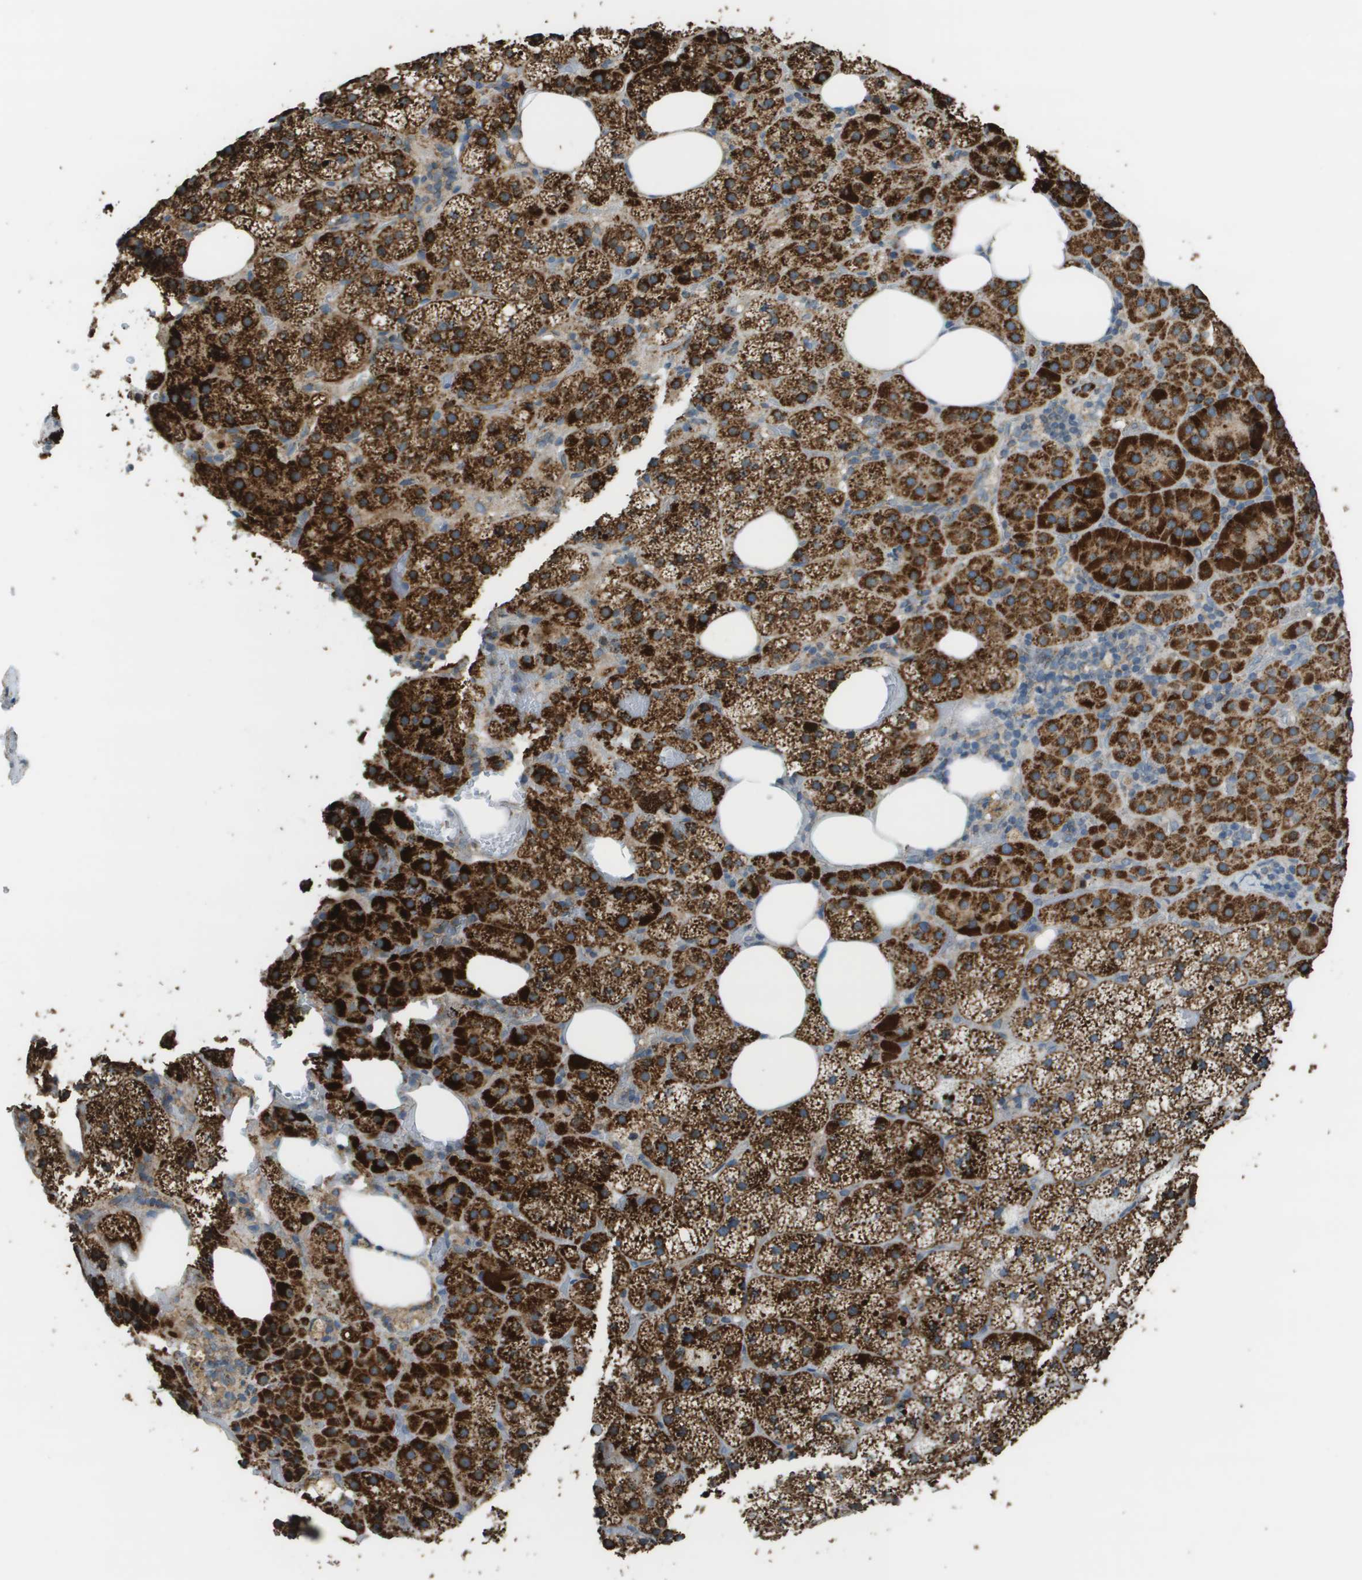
{"staining": {"intensity": "strong", "quantity": ">75%", "location": "cytoplasmic/membranous"}, "tissue": "adrenal gland", "cell_type": "Glandular cells", "image_type": "normal", "snomed": [{"axis": "morphology", "description": "Normal tissue, NOS"}, {"axis": "topography", "description": "Adrenal gland"}], "caption": "Protein expression analysis of benign adrenal gland shows strong cytoplasmic/membranous staining in about >75% of glandular cells.", "gene": "FH", "patient": {"sex": "female", "age": 59}}